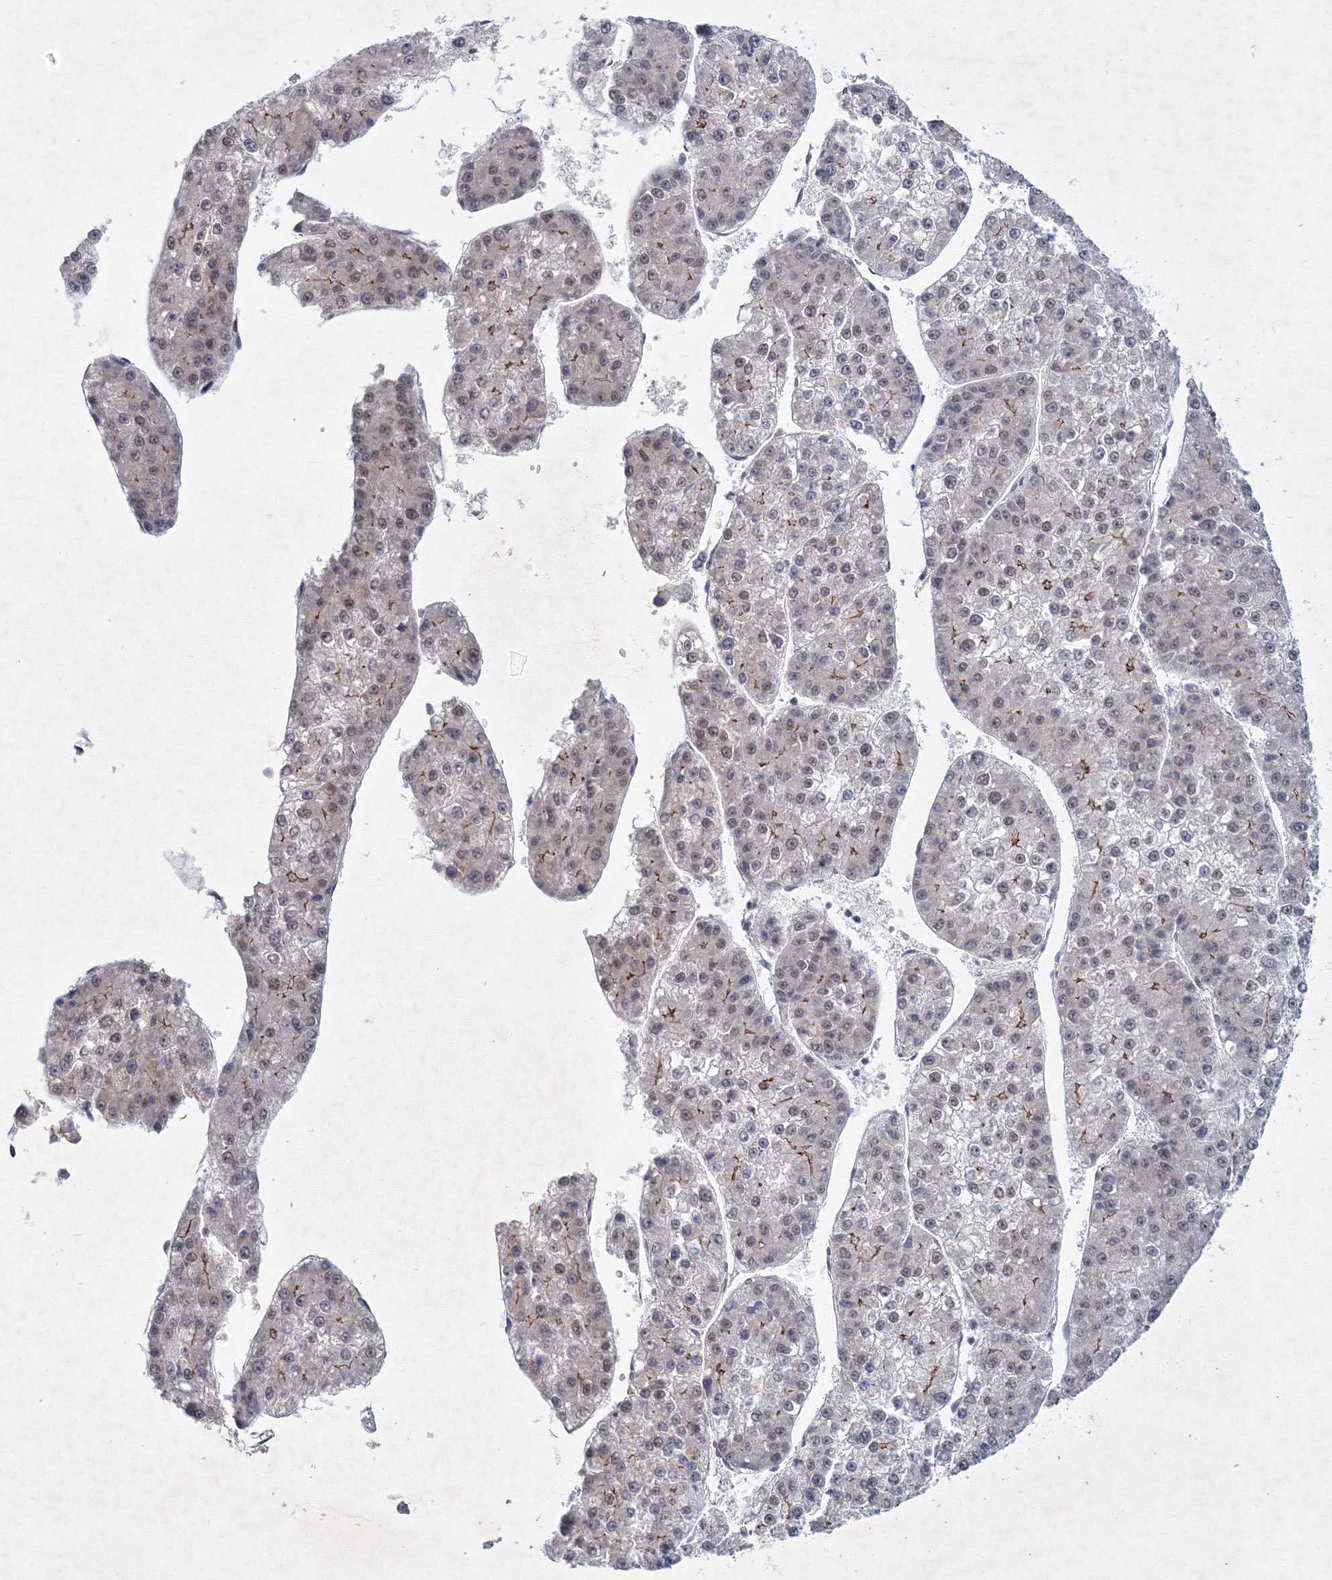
{"staining": {"intensity": "weak", "quantity": "25%-75%", "location": "cytoplasmic/membranous,nuclear"}, "tissue": "liver cancer", "cell_type": "Tumor cells", "image_type": "cancer", "snomed": [{"axis": "morphology", "description": "Carcinoma, Hepatocellular, NOS"}, {"axis": "topography", "description": "Liver"}], "caption": "Immunohistochemistry of human liver cancer (hepatocellular carcinoma) displays low levels of weak cytoplasmic/membranous and nuclear expression in approximately 25%-75% of tumor cells.", "gene": "SF3B6", "patient": {"sex": "female", "age": 73}}